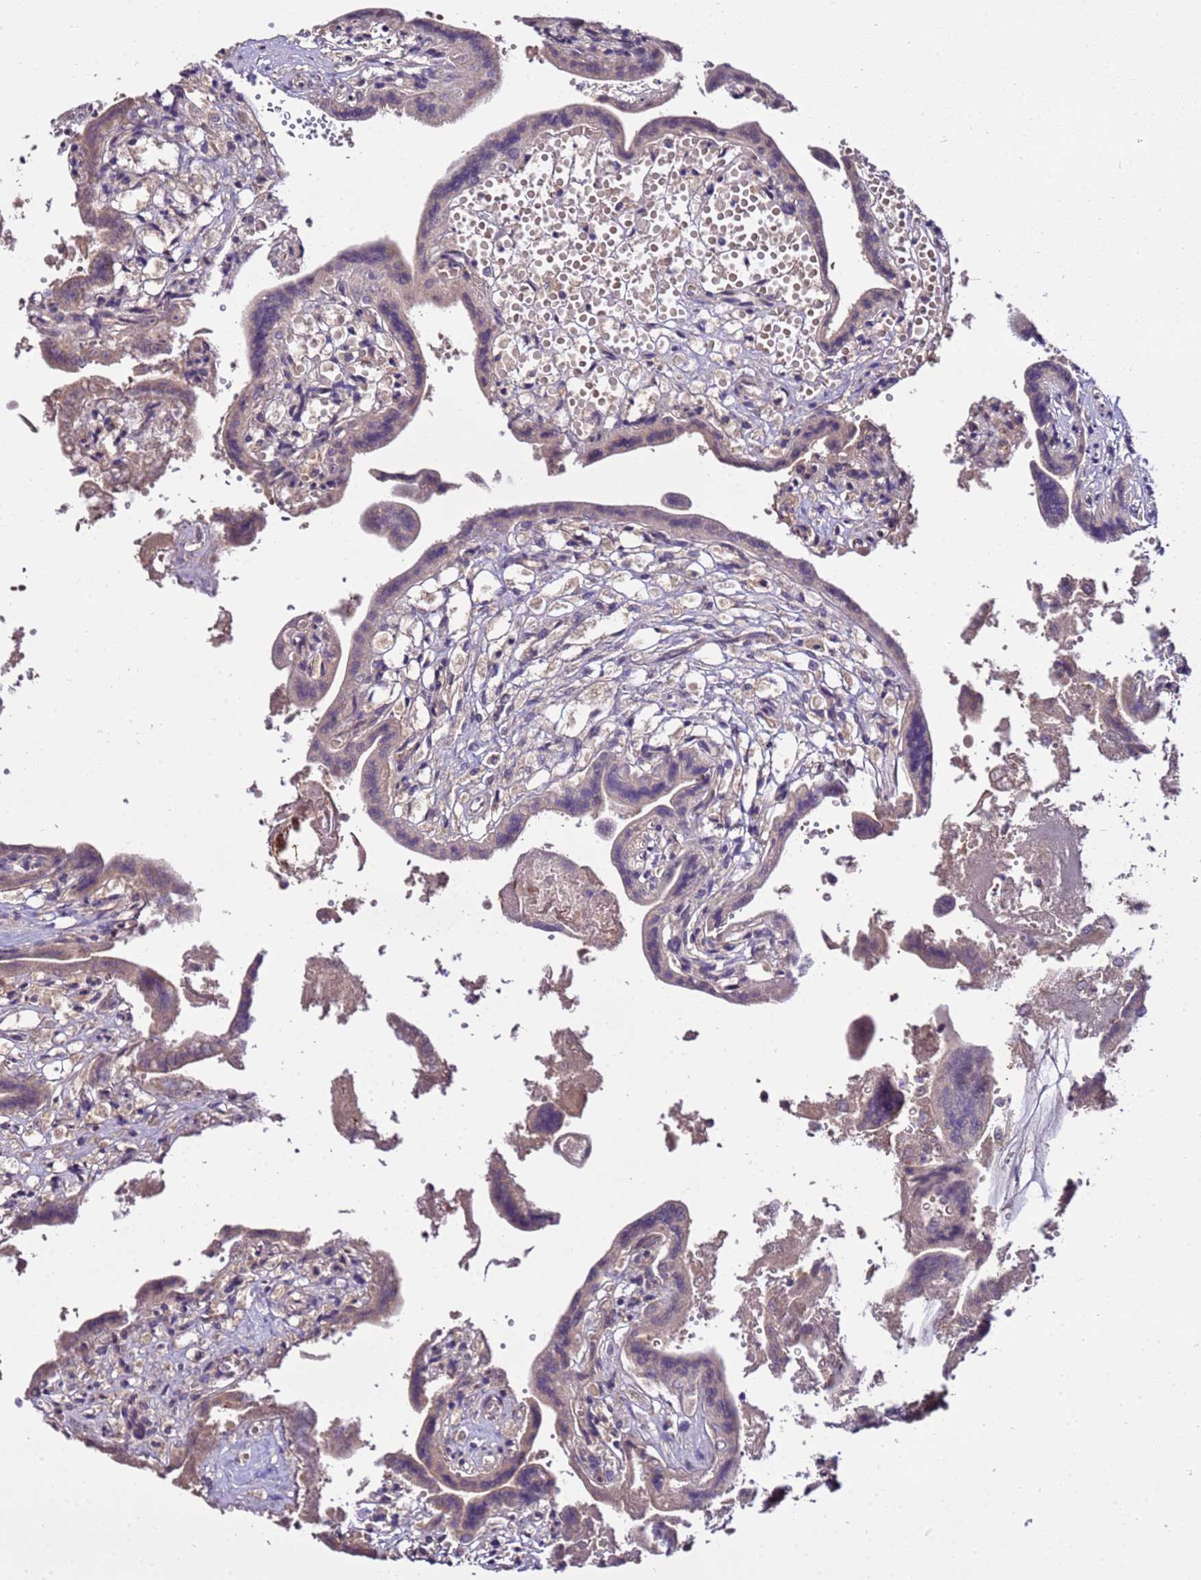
{"staining": {"intensity": "weak", "quantity": "25%-75%", "location": "cytoplasmic/membranous"}, "tissue": "placenta", "cell_type": "Trophoblastic cells", "image_type": "normal", "snomed": [{"axis": "morphology", "description": "Normal tissue, NOS"}, {"axis": "topography", "description": "Placenta"}], "caption": "Protein analysis of benign placenta demonstrates weak cytoplasmic/membranous staining in about 25%-75% of trophoblastic cells. Using DAB (brown) and hematoxylin (blue) stains, captured at high magnification using brightfield microscopy.", "gene": "GSPT2", "patient": {"sex": "female", "age": 37}}